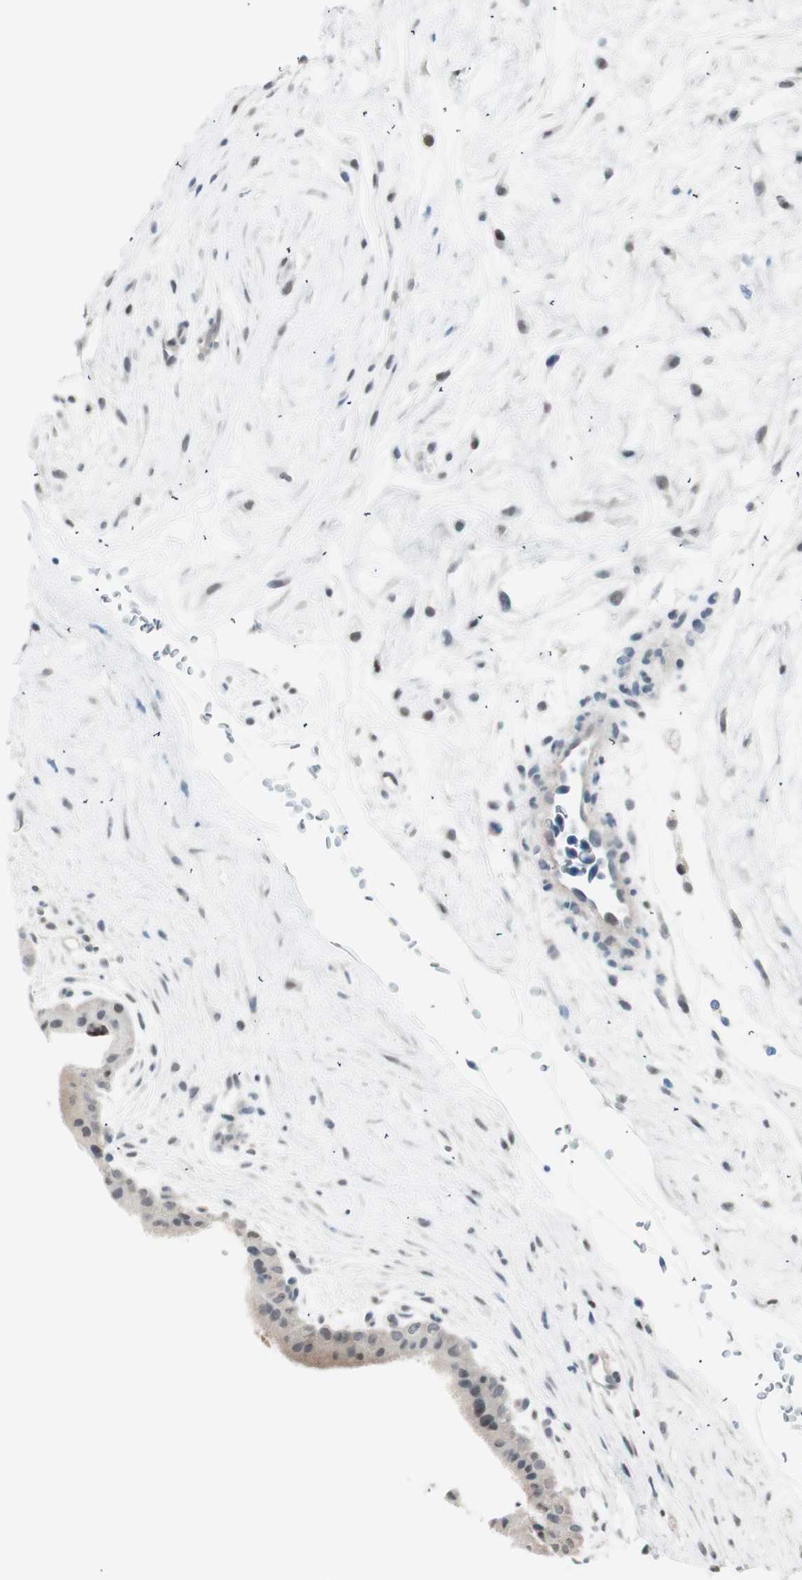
{"staining": {"intensity": "strong", "quantity": "<25%", "location": "nuclear"}, "tissue": "placenta", "cell_type": "Trophoblastic cells", "image_type": "normal", "snomed": [{"axis": "morphology", "description": "Normal tissue, NOS"}, {"axis": "topography", "description": "Placenta"}], "caption": "Placenta stained with DAB immunohistochemistry (IHC) shows medium levels of strong nuclear staining in approximately <25% of trophoblastic cells. The staining is performed using DAB (3,3'-diaminobenzidine) brown chromogen to label protein expression. The nuclei are counter-stained blue using hematoxylin.", "gene": "LONP2", "patient": {"sex": "female", "age": 35}}